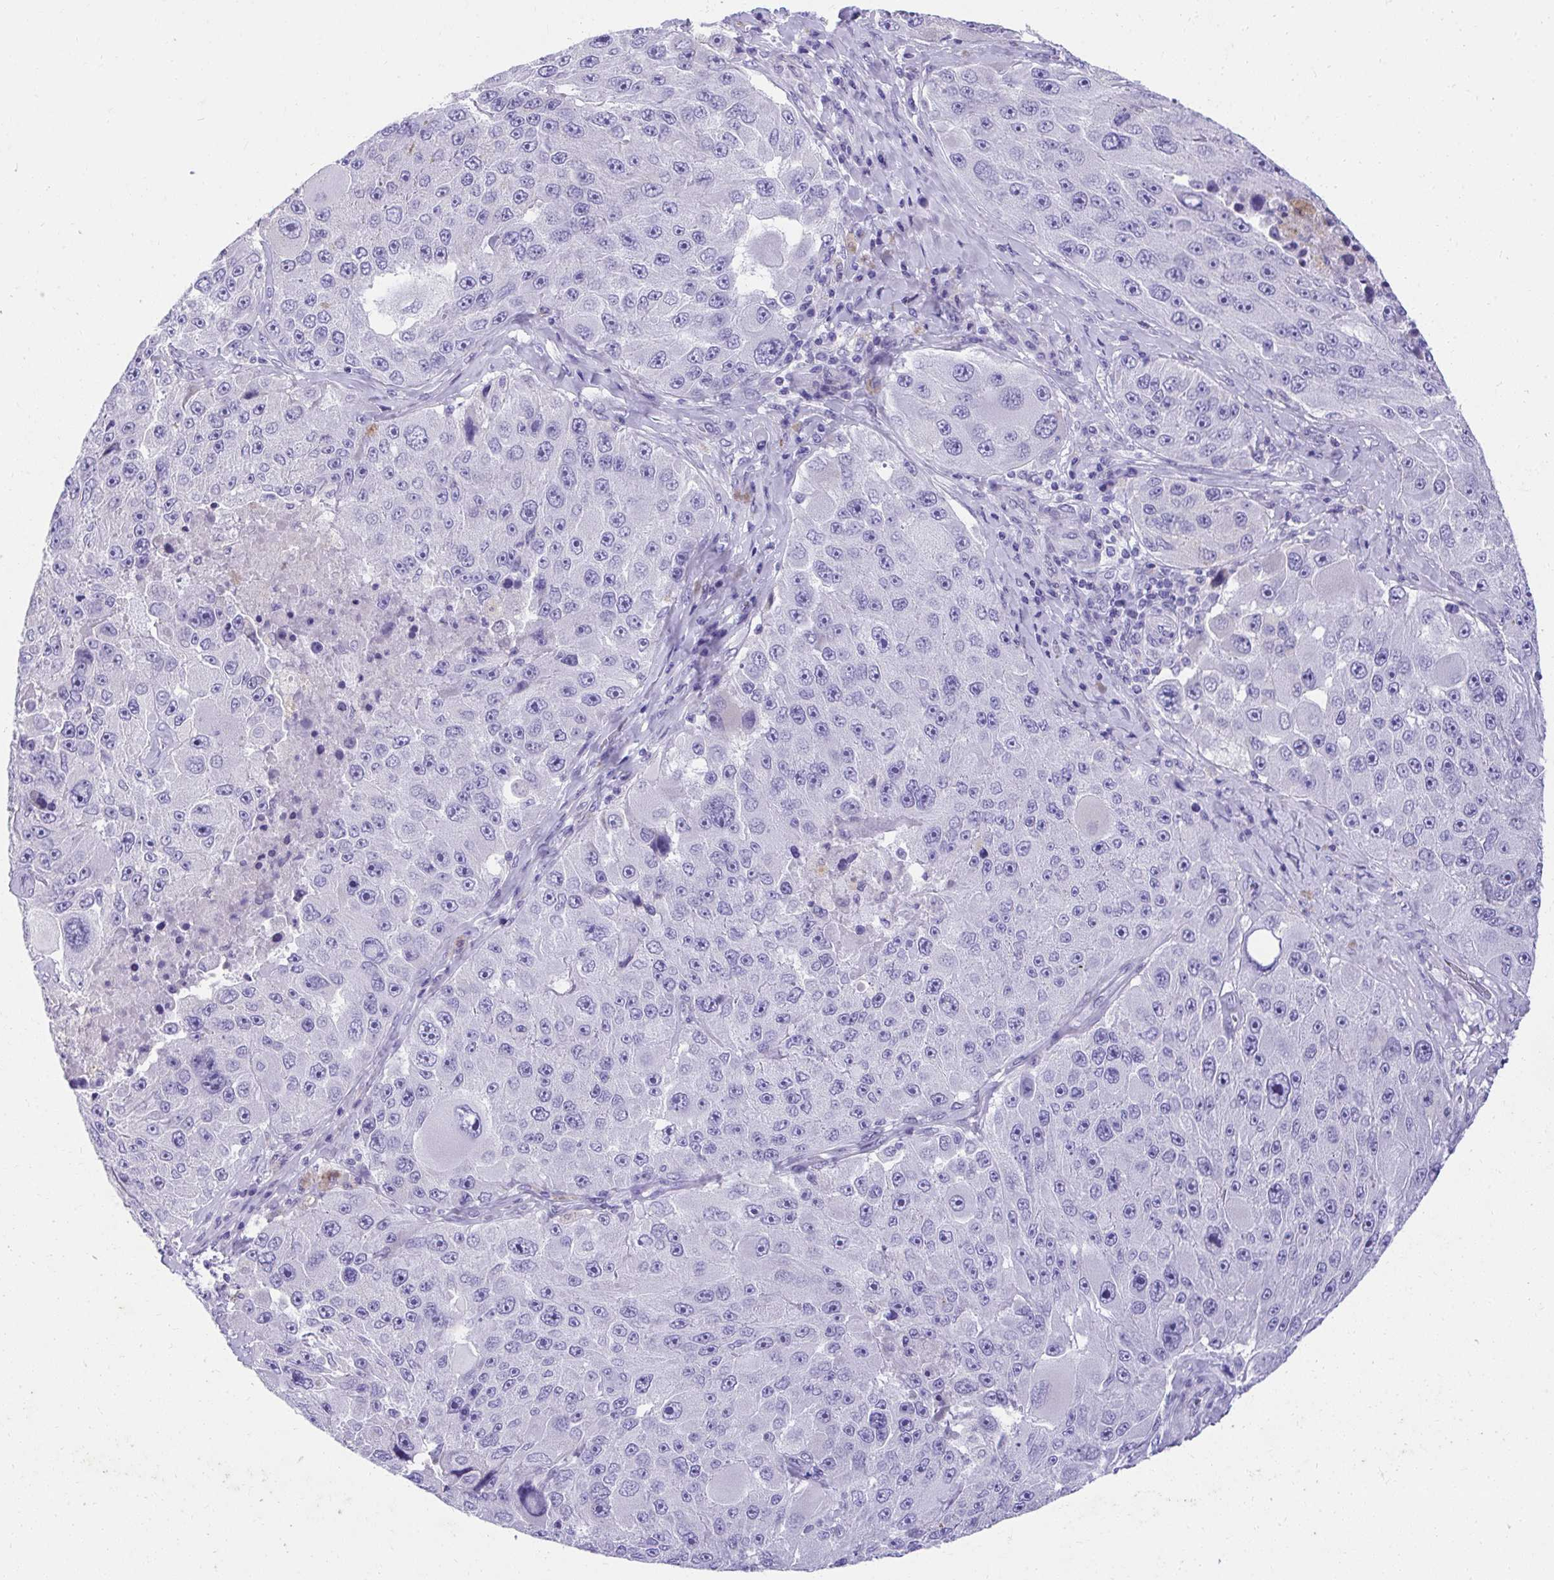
{"staining": {"intensity": "negative", "quantity": "none", "location": "none"}, "tissue": "melanoma", "cell_type": "Tumor cells", "image_type": "cancer", "snomed": [{"axis": "morphology", "description": "Malignant melanoma, Metastatic site"}, {"axis": "topography", "description": "Lymph node"}], "caption": "Protein analysis of malignant melanoma (metastatic site) displays no significant staining in tumor cells. (DAB IHC, high magnification).", "gene": "KLK1", "patient": {"sex": "male", "age": 62}}